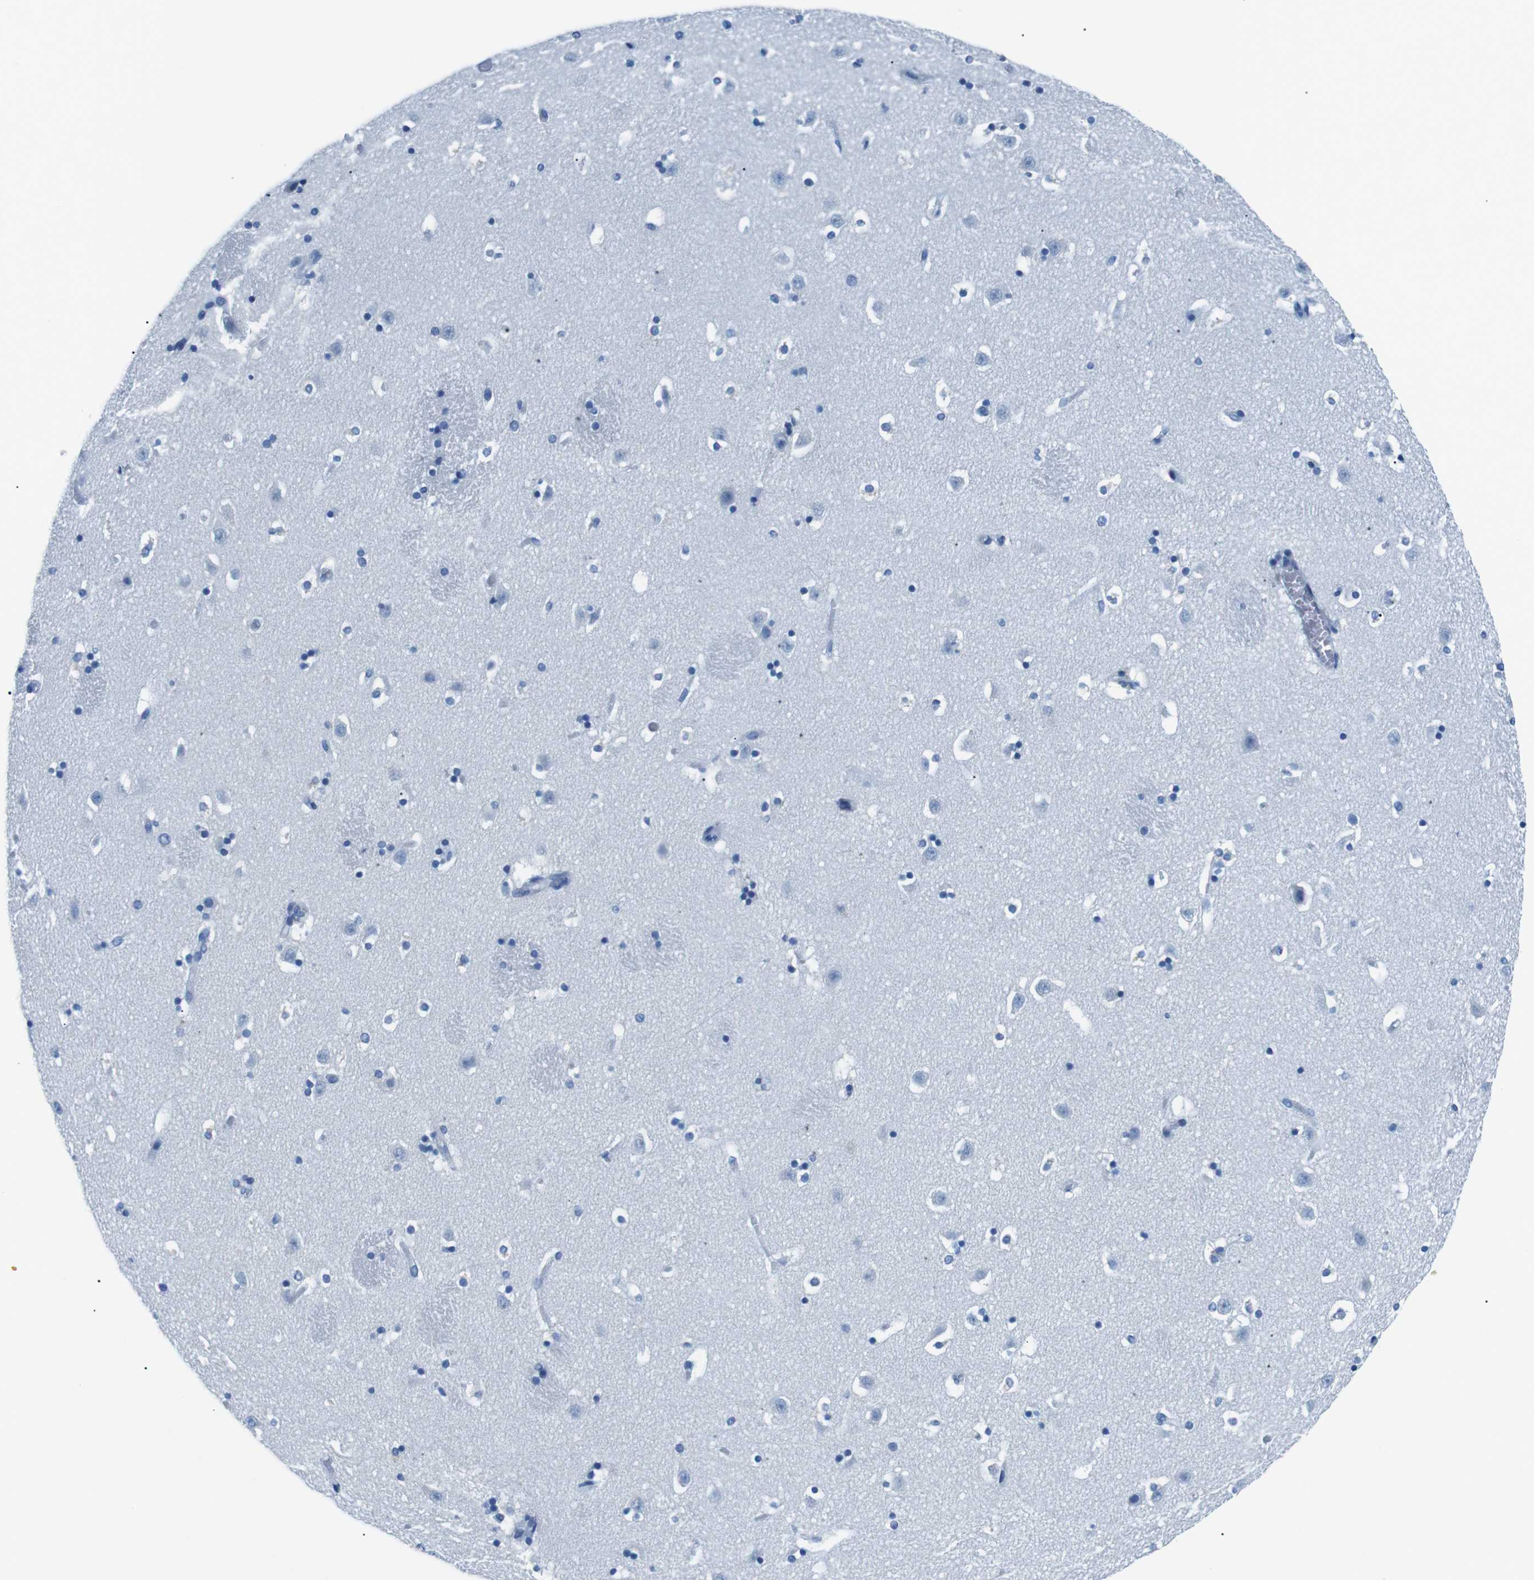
{"staining": {"intensity": "negative", "quantity": "none", "location": "none"}, "tissue": "caudate", "cell_type": "Glial cells", "image_type": "normal", "snomed": [{"axis": "morphology", "description": "Normal tissue, NOS"}, {"axis": "topography", "description": "Lateral ventricle wall"}], "caption": "Image shows no protein expression in glial cells of benign caudate.", "gene": "MUC2", "patient": {"sex": "male", "age": 45}}